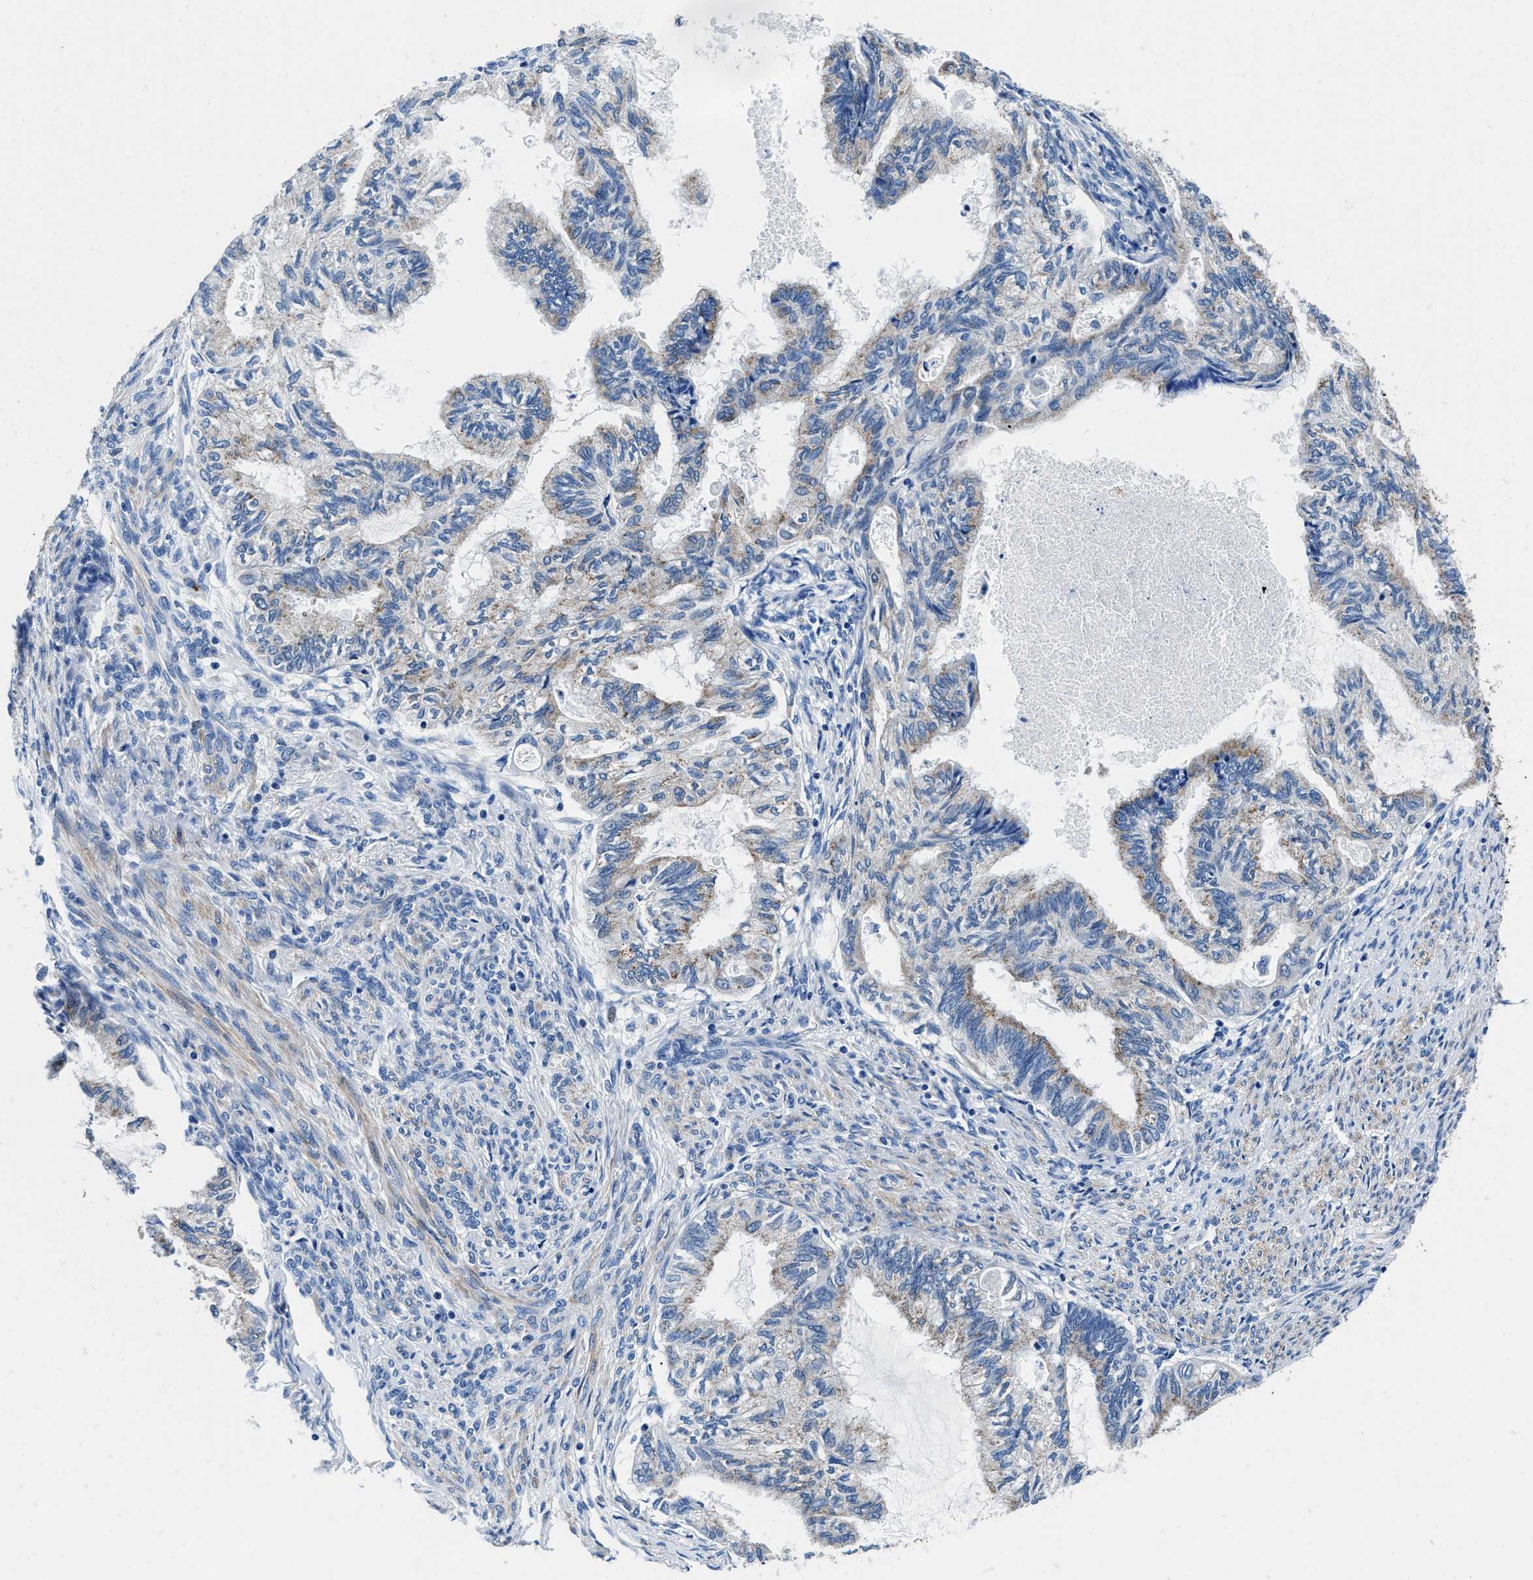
{"staining": {"intensity": "weak", "quantity": "25%-75%", "location": "cytoplasmic/membranous"}, "tissue": "cervical cancer", "cell_type": "Tumor cells", "image_type": "cancer", "snomed": [{"axis": "morphology", "description": "Normal tissue, NOS"}, {"axis": "morphology", "description": "Adenocarcinoma, NOS"}, {"axis": "topography", "description": "Cervix"}, {"axis": "topography", "description": "Endometrium"}], "caption": "There is low levels of weak cytoplasmic/membranous staining in tumor cells of adenocarcinoma (cervical), as demonstrated by immunohistochemical staining (brown color).", "gene": "NEU1", "patient": {"sex": "female", "age": 86}}